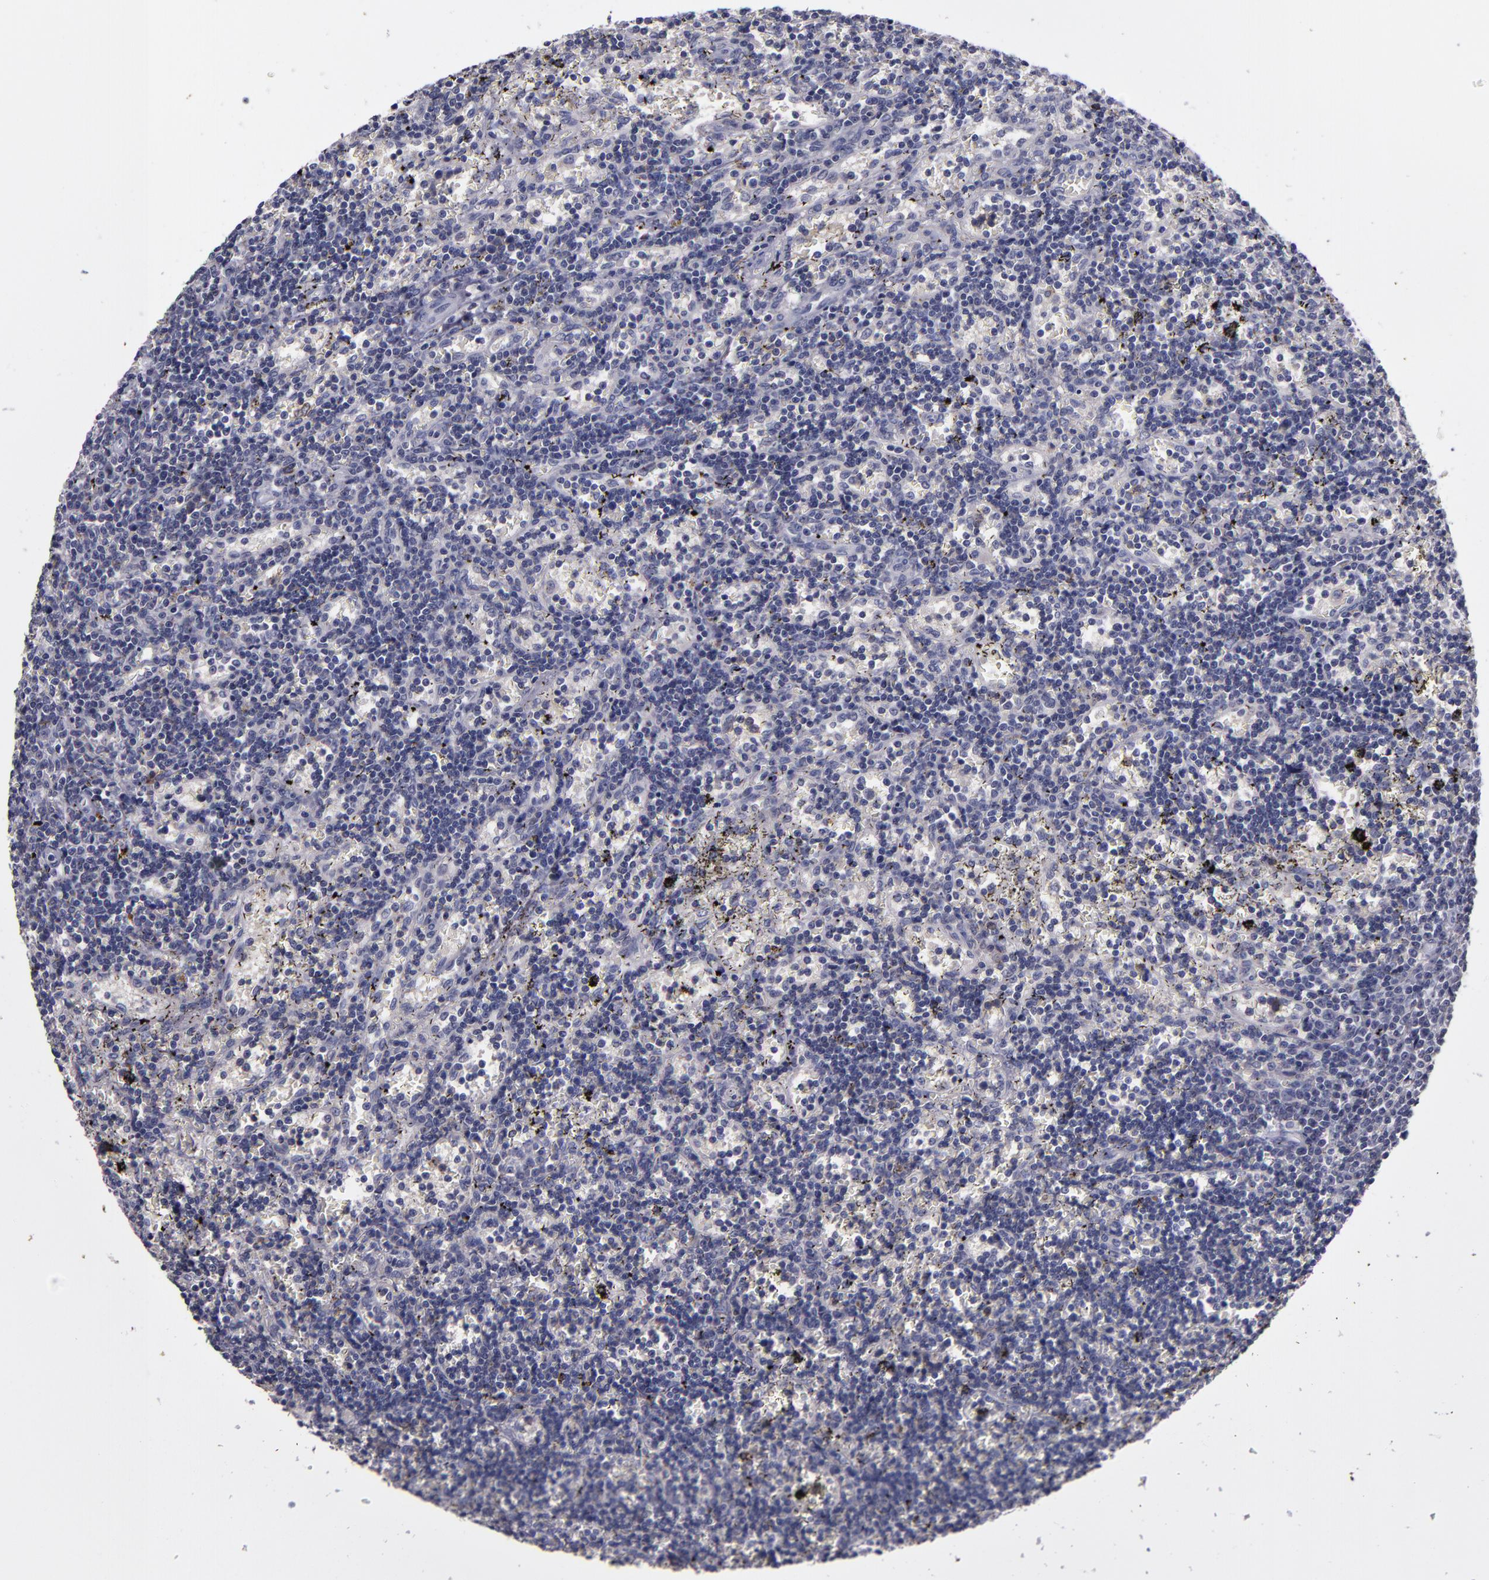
{"staining": {"intensity": "negative", "quantity": "none", "location": "none"}, "tissue": "lymphoma", "cell_type": "Tumor cells", "image_type": "cancer", "snomed": [{"axis": "morphology", "description": "Malignant lymphoma, non-Hodgkin's type, Low grade"}, {"axis": "topography", "description": "Spleen"}], "caption": "A photomicrograph of human lymphoma is negative for staining in tumor cells.", "gene": "MFGE8", "patient": {"sex": "male", "age": 60}}